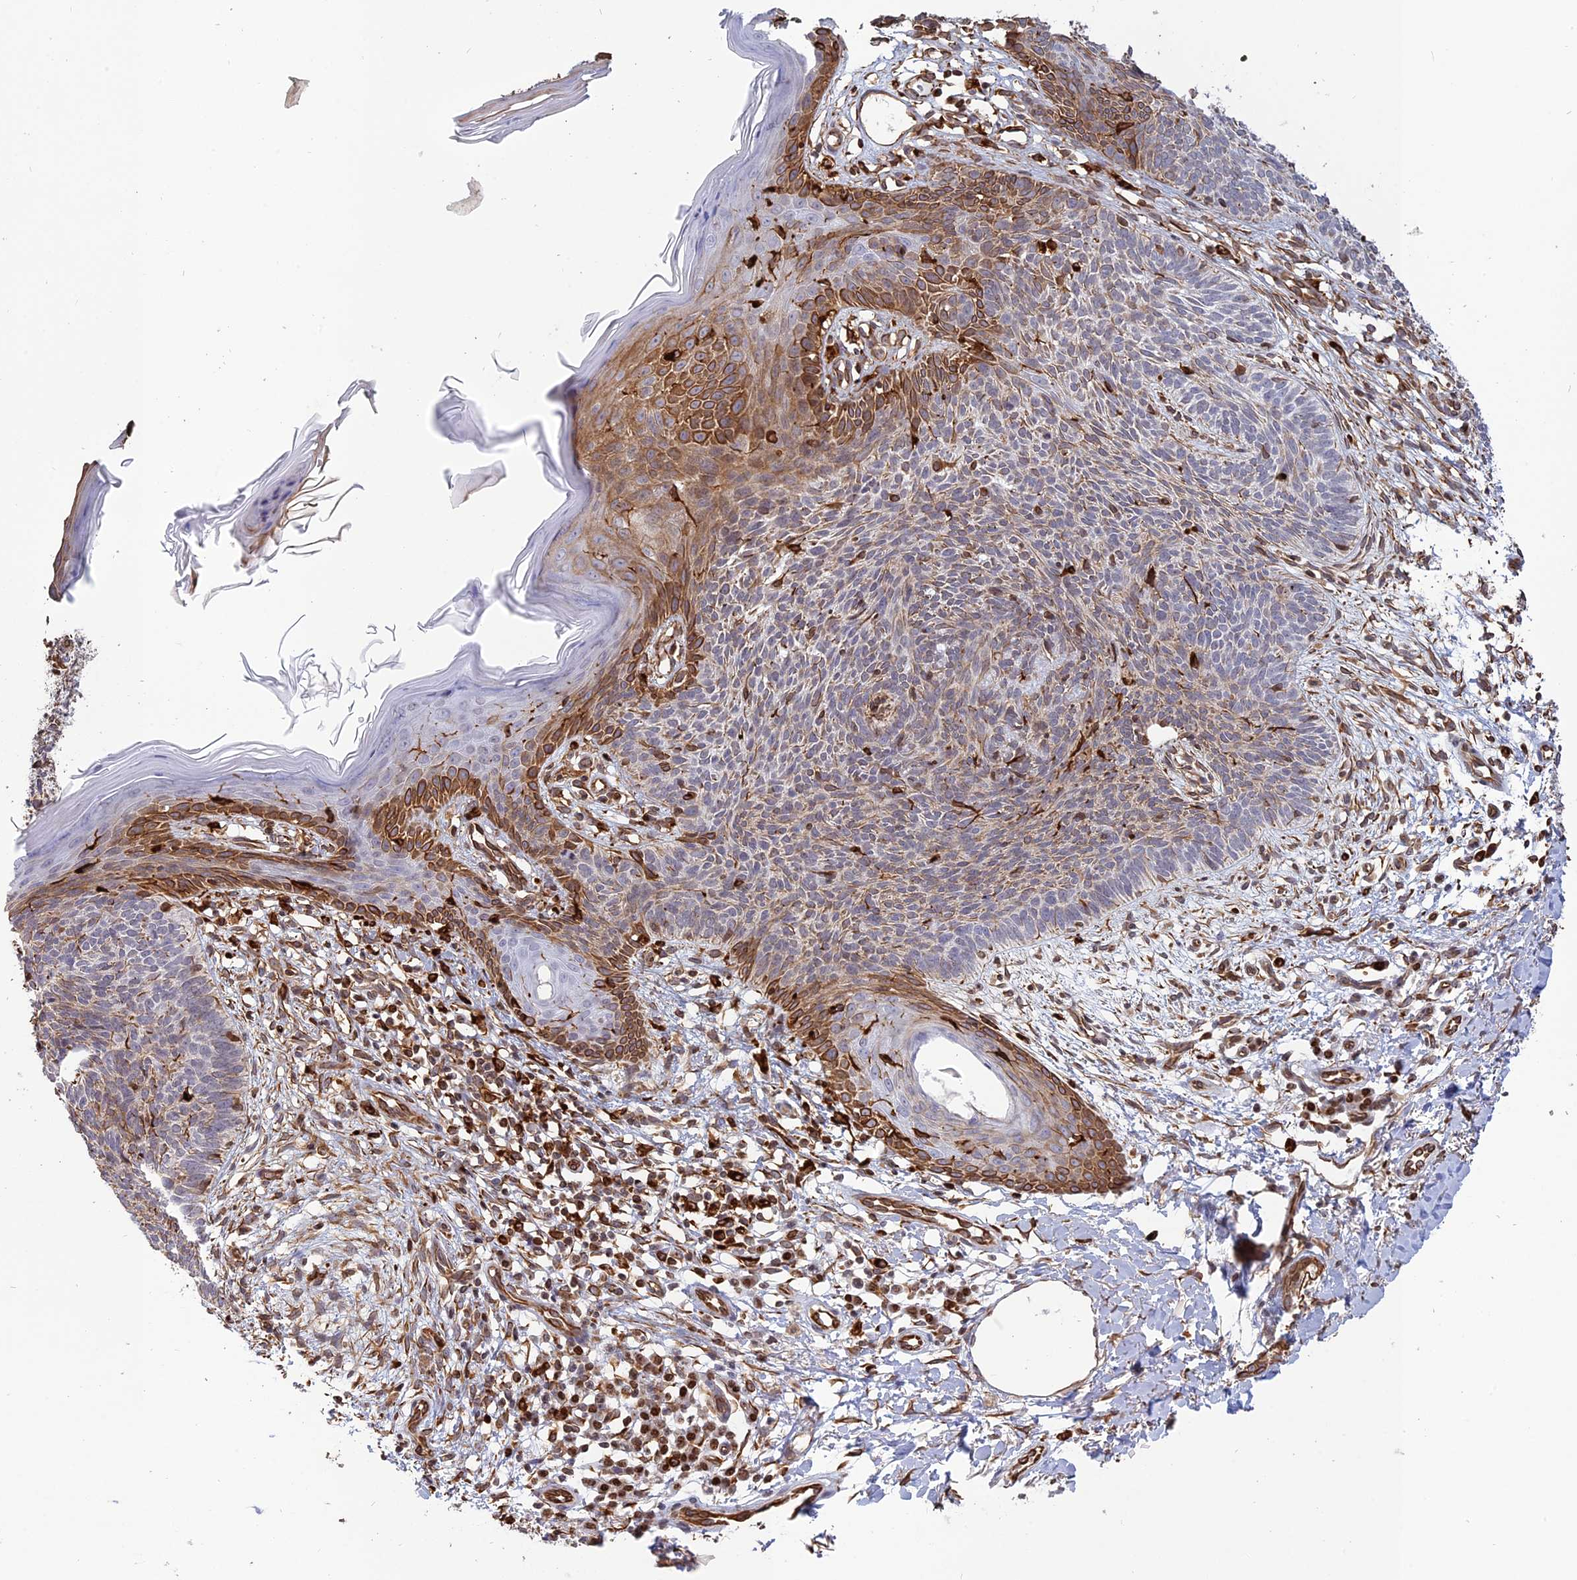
{"staining": {"intensity": "negative", "quantity": "none", "location": "none"}, "tissue": "skin cancer", "cell_type": "Tumor cells", "image_type": "cancer", "snomed": [{"axis": "morphology", "description": "Basal cell carcinoma"}, {"axis": "topography", "description": "Skin"}], "caption": "Photomicrograph shows no protein expression in tumor cells of skin cancer (basal cell carcinoma) tissue.", "gene": "APOBR", "patient": {"sex": "female", "age": 66}}